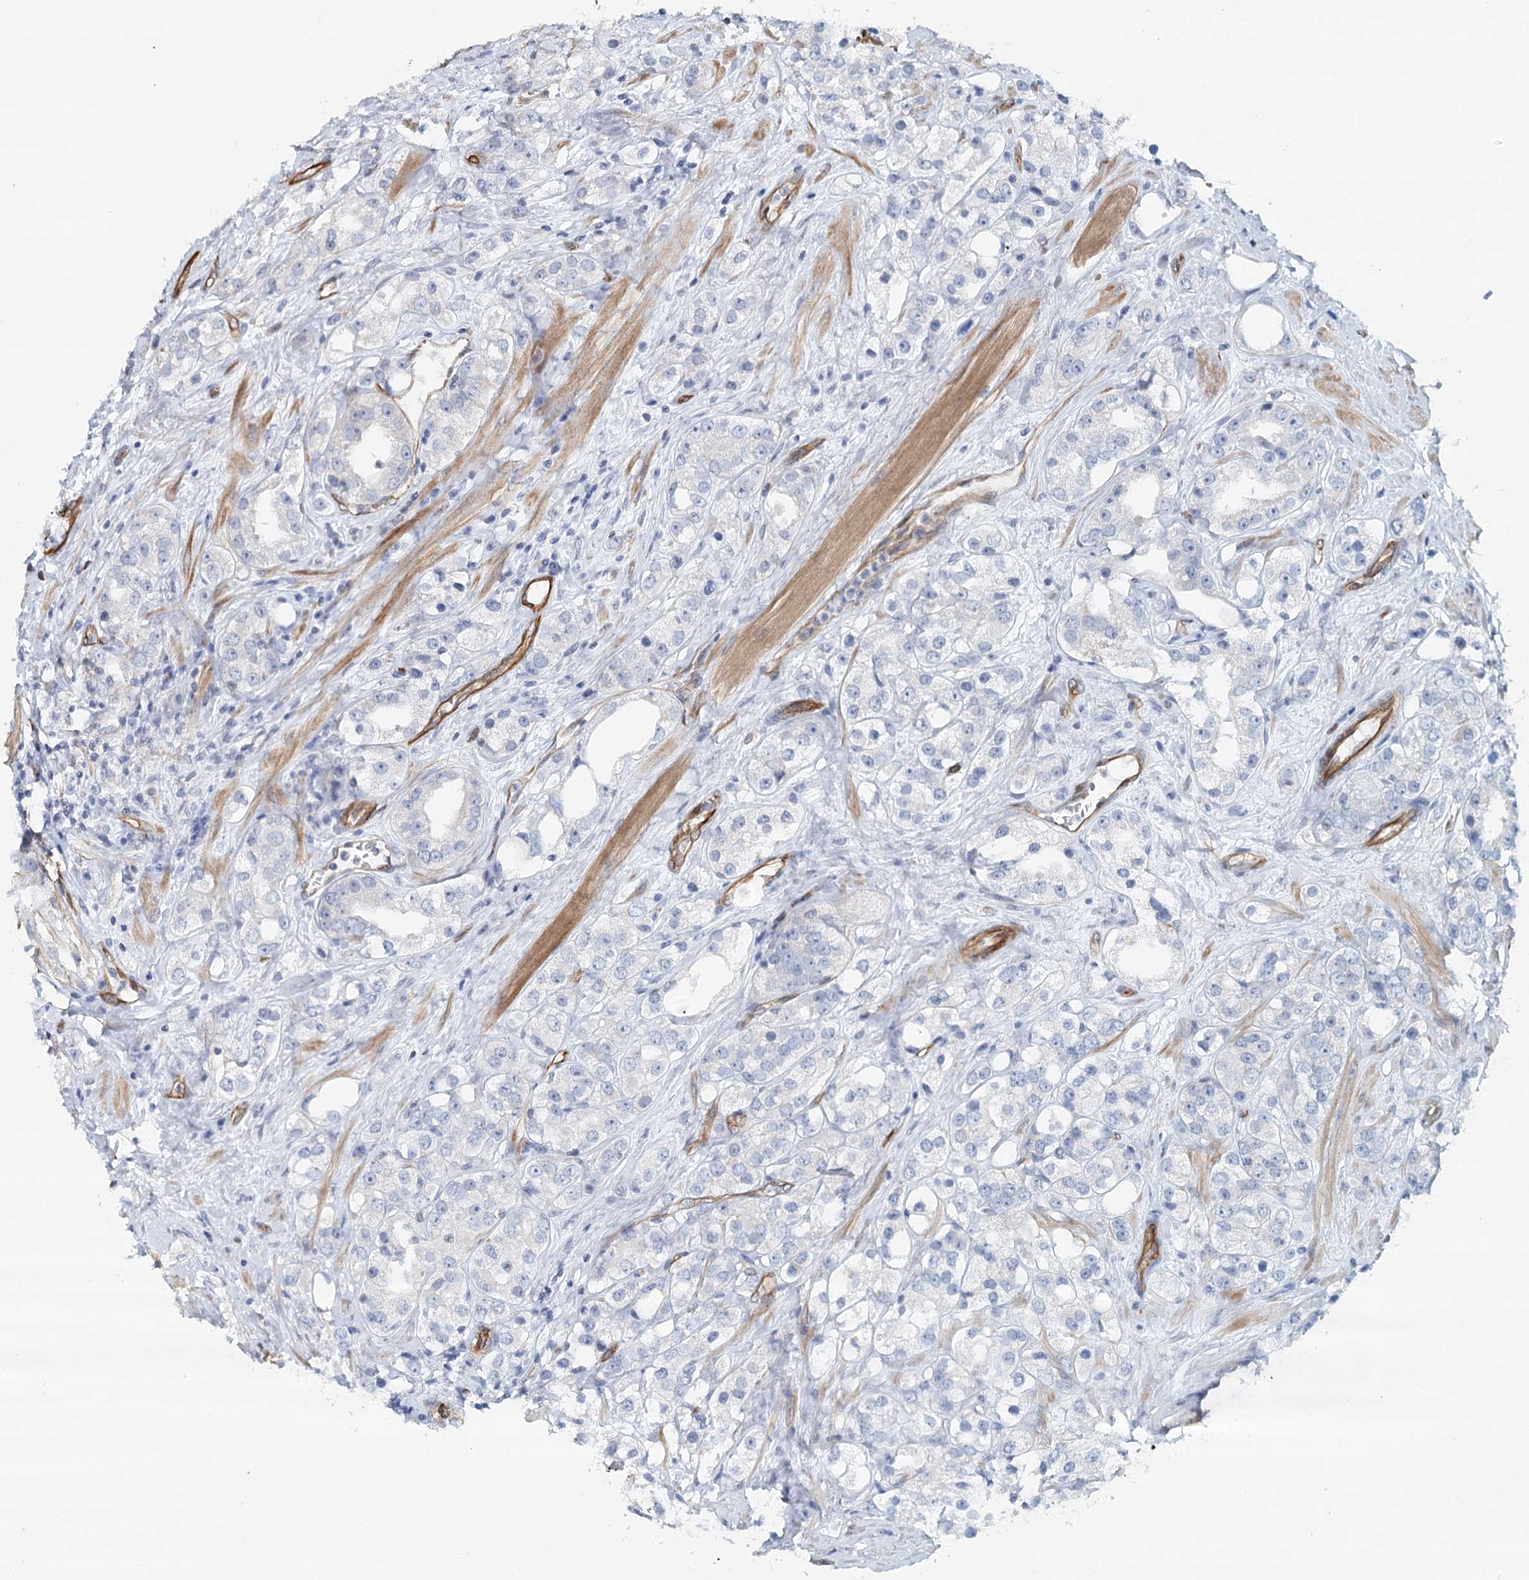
{"staining": {"intensity": "negative", "quantity": "none", "location": "none"}, "tissue": "prostate cancer", "cell_type": "Tumor cells", "image_type": "cancer", "snomed": [{"axis": "morphology", "description": "Adenocarcinoma, NOS"}, {"axis": "topography", "description": "Prostate"}], "caption": "Immunohistochemistry histopathology image of human prostate cancer stained for a protein (brown), which displays no positivity in tumor cells. (Stains: DAB (3,3'-diaminobenzidine) IHC with hematoxylin counter stain, Microscopy: brightfield microscopy at high magnification).", "gene": "SYNPO", "patient": {"sex": "male", "age": 79}}